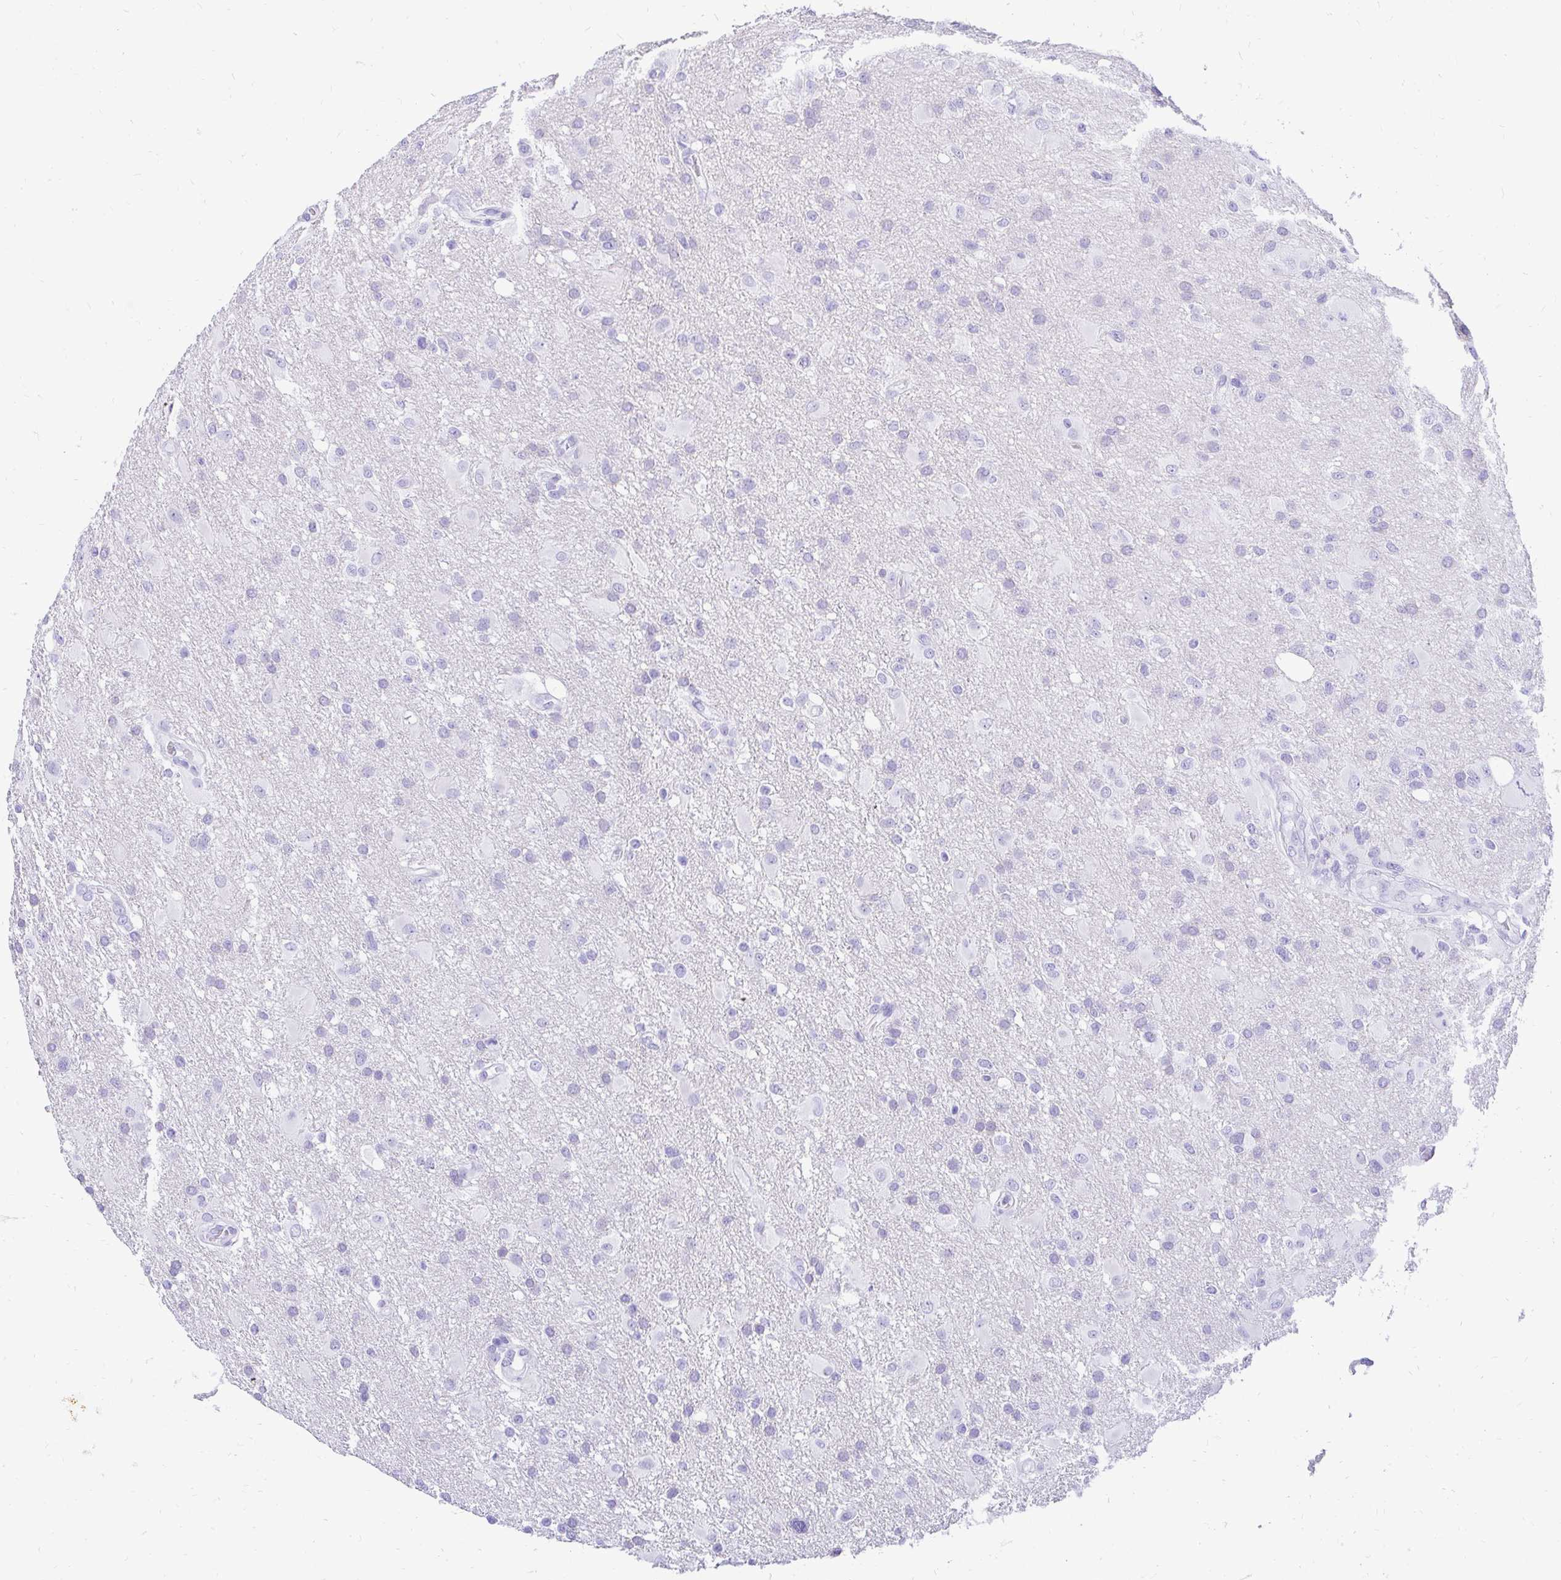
{"staining": {"intensity": "negative", "quantity": "none", "location": "none"}, "tissue": "glioma", "cell_type": "Tumor cells", "image_type": "cancer", "snomed": [{"axis": "morphology", "description": "Glioma, malignant, High grade"}, {"axis": "topography", "description": "Brain"}], "caption": "High magnification brightfield microscopy of high-grade glioma (malignant) stained with DAB (brown) and counterstained with hematoxylin (blue): tumor cells show no significant expression.", "gene": "FATE1", "patient": {"sex": "male", "age": 53}}